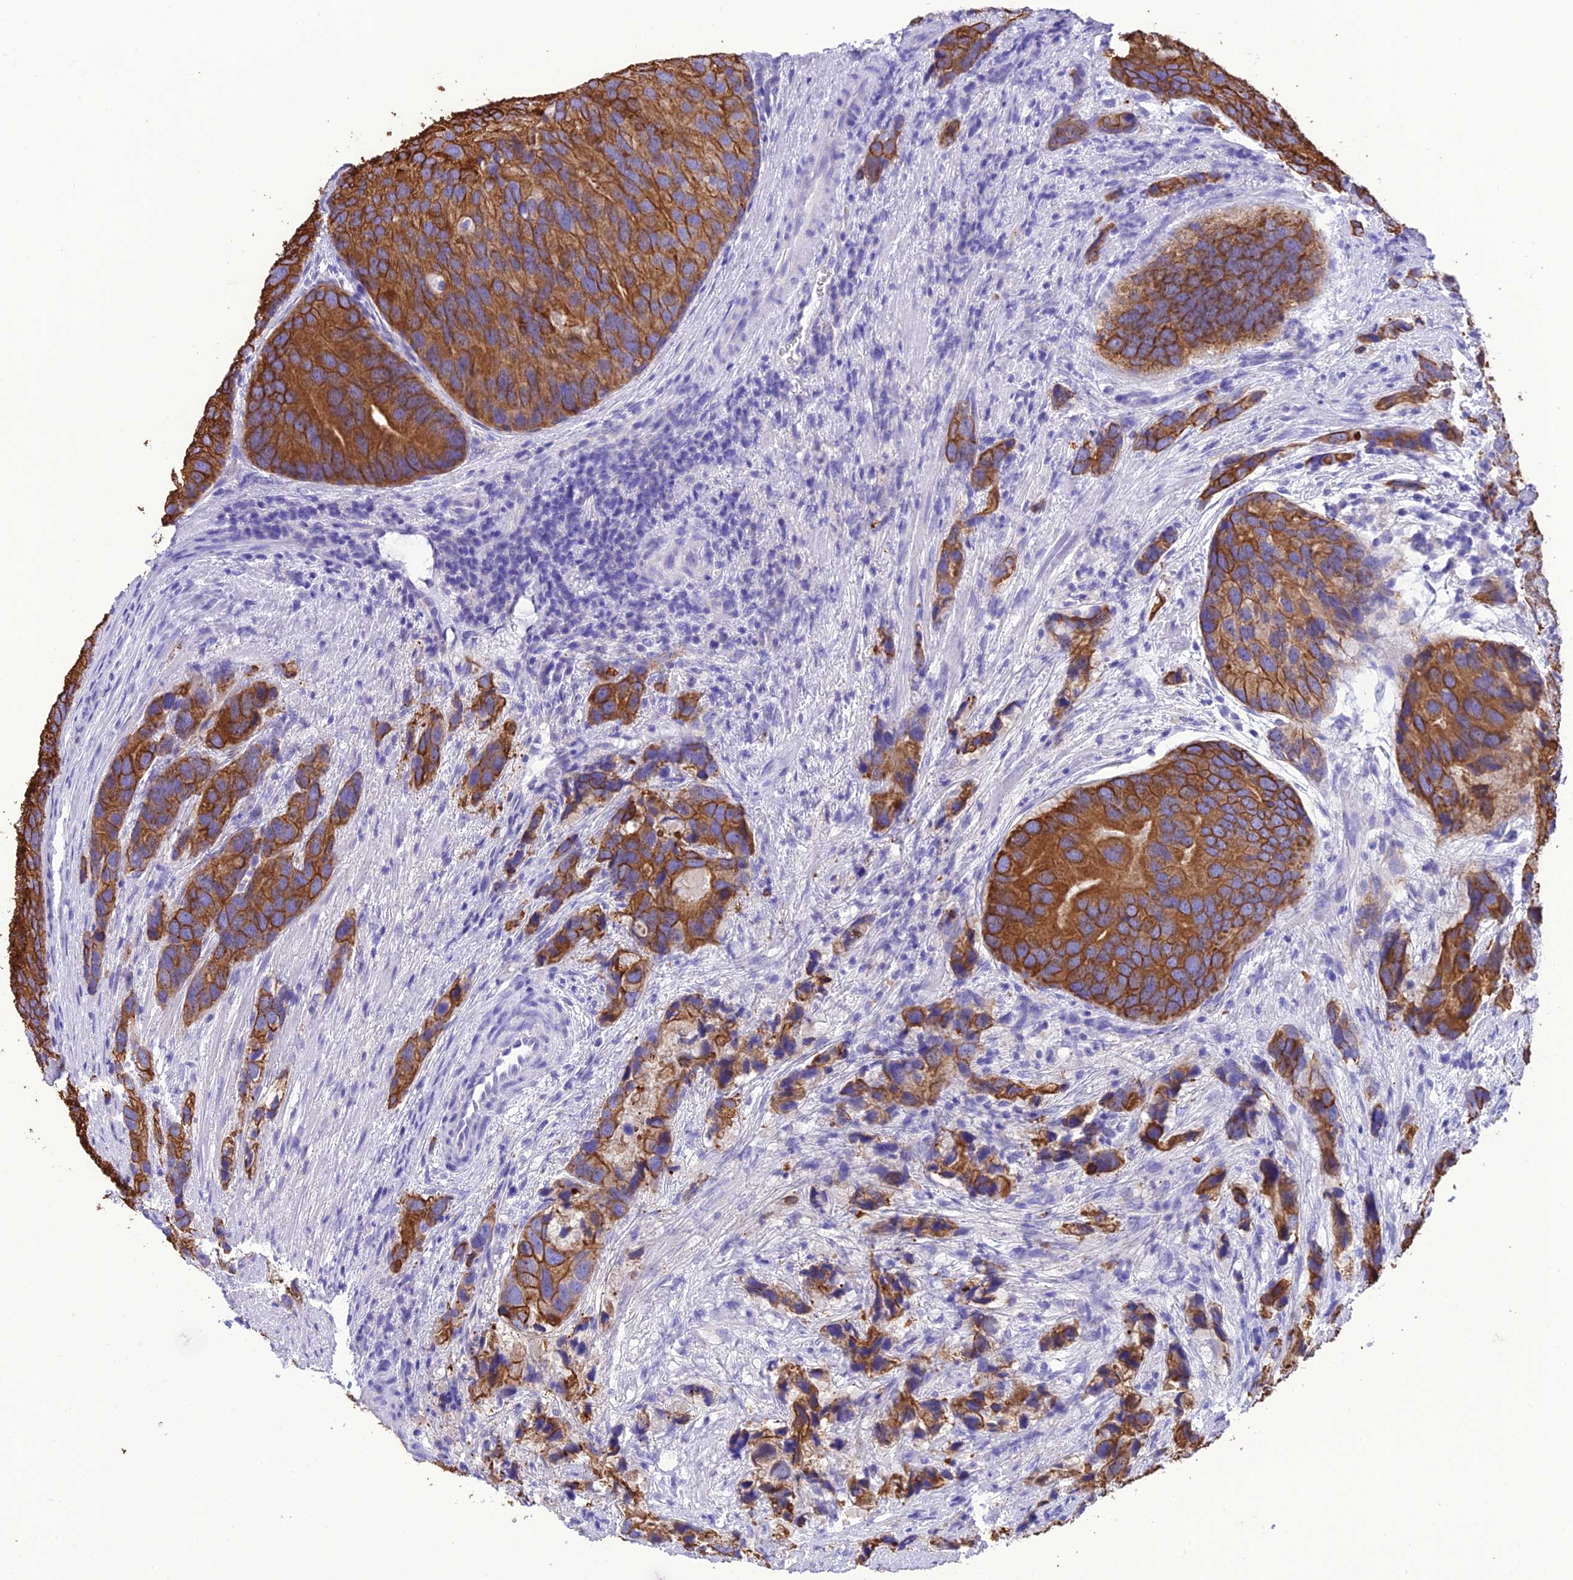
{"staining": {"intensity": "strong", "quantity": ">75%", "location": "cytoplasmic/membranous"}, "tissue": "prostate cancer", "cell_type": "Tumor cells", "image_type": "cancer", "snomed": [{"axis": "morphology", "description": "Adenocarcinoma, High grade"}, {"axis": "topography", "description": "Prostate"}], "caption": "Prostate cancer (high-grade adenocarcinoma) stained with a protein marker shows strong staining in tumor cells.", "gene": "VPS52", "patient": {"sex": "male", "age": 62}}